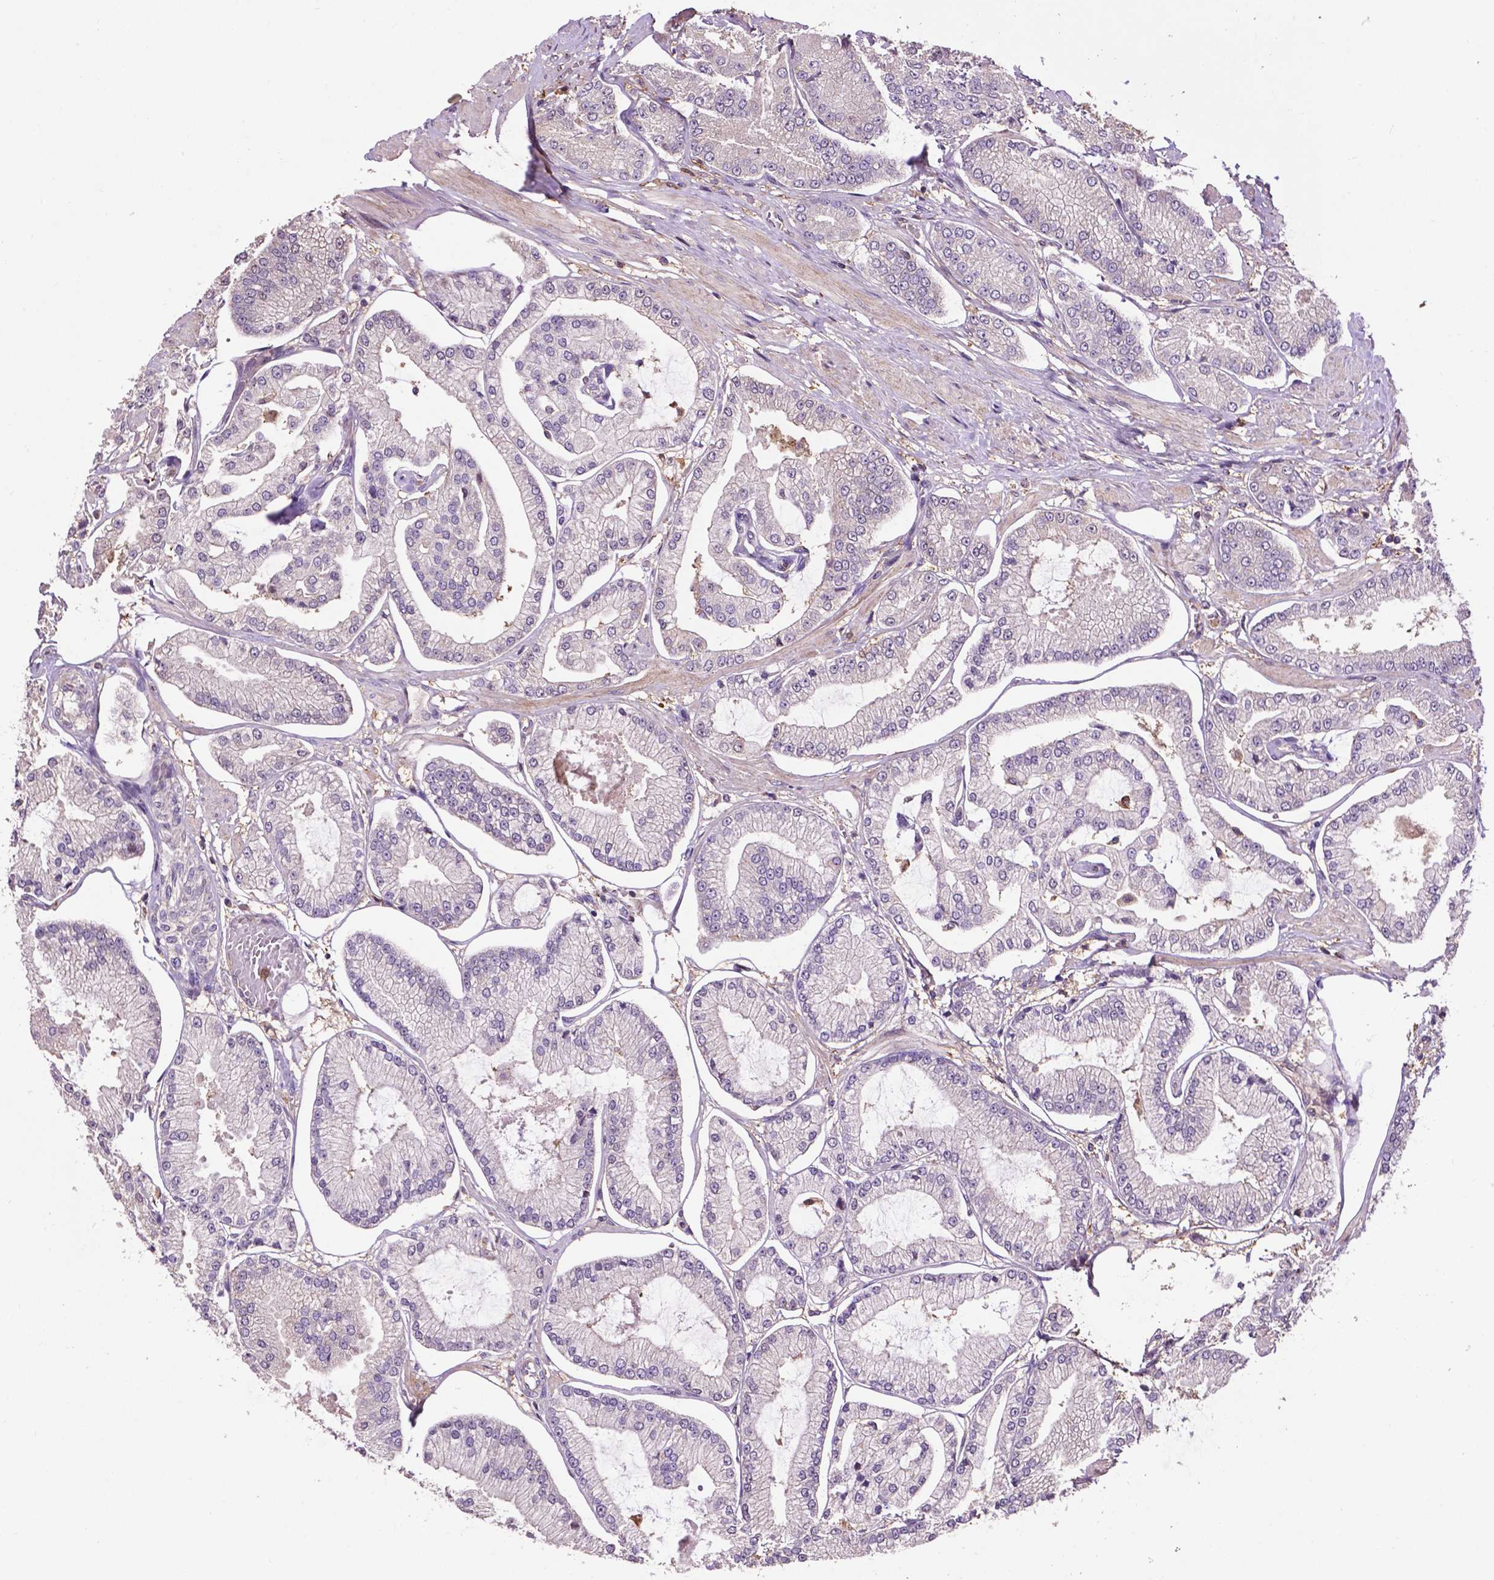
{"staining": {"intensity": "negative", "quantity": "none", "location": "none"}, "tissue": "prostate cancer", "cell_type": "Tumor cells", "image_type": "cancer", "snomed": [{"axis": "morphology", "description": "Adenocarcinoma, Low grade"}, {"axis": "topography", "description": "Prostate"}], "caption": "Tumor cells show no significant staining in prostate cancer. (Brightfield microscopy of DAB (3,3'-diaminobenzidine) IHC at high magnification).", "gene": "SMAD3", "patient": {"sex": "male", "age": 55}}